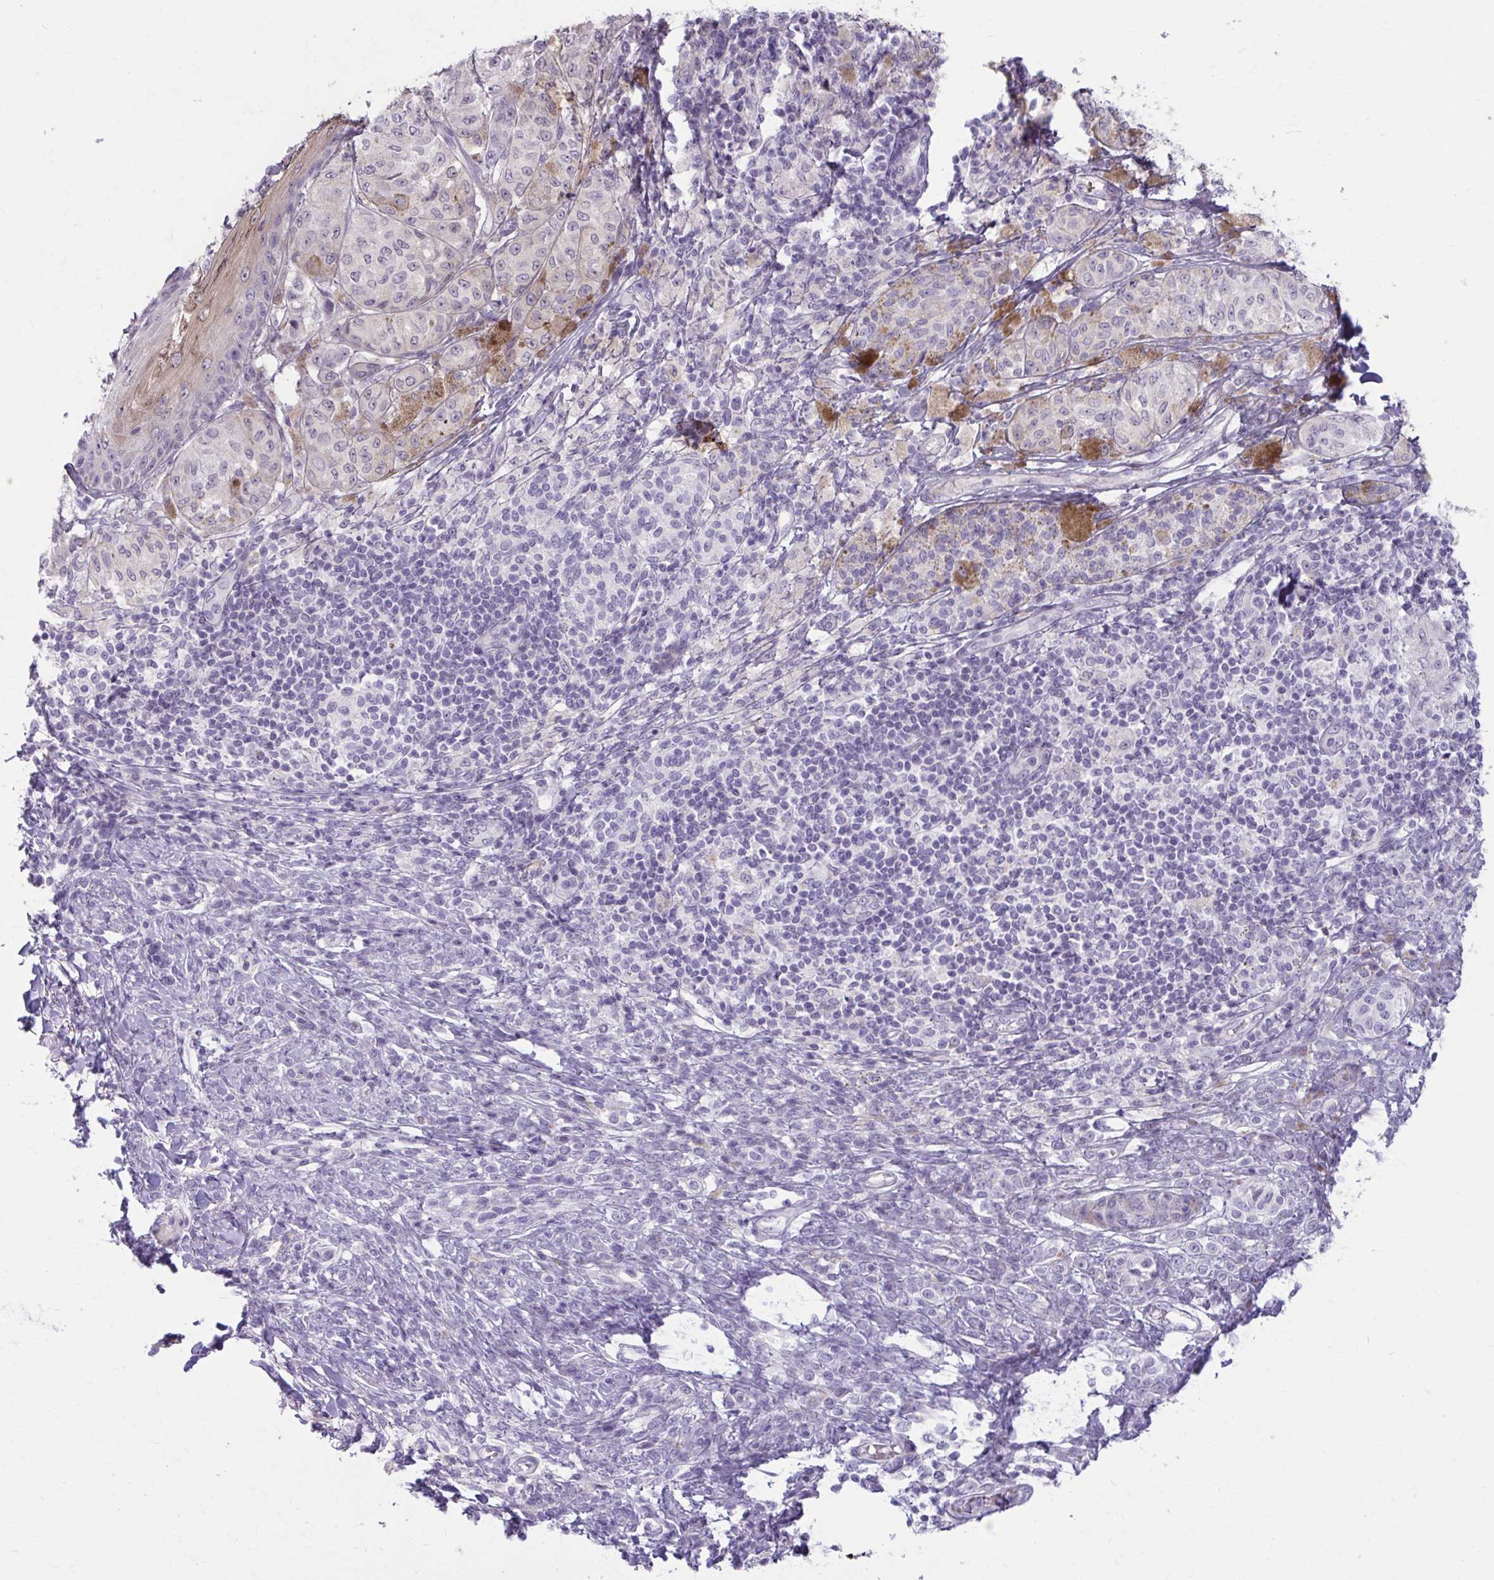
{"staining": {"intensity": "negative", "quantity": "none", "location": "none"}, "tissue": "melanoma", "cell_type": "Tumor cells", "image_type": "cancer", "snomed": [{"axis": "morphology", "description": "Malignant melanoma, NOS"}, {"axis": "topography", "description": "Skin"}], "caption": "This is an IHC image of melanoma. There is no staining in tumor cells.", "gene": "MSMO1", "patient": {"sex": "male", "age": 42}}